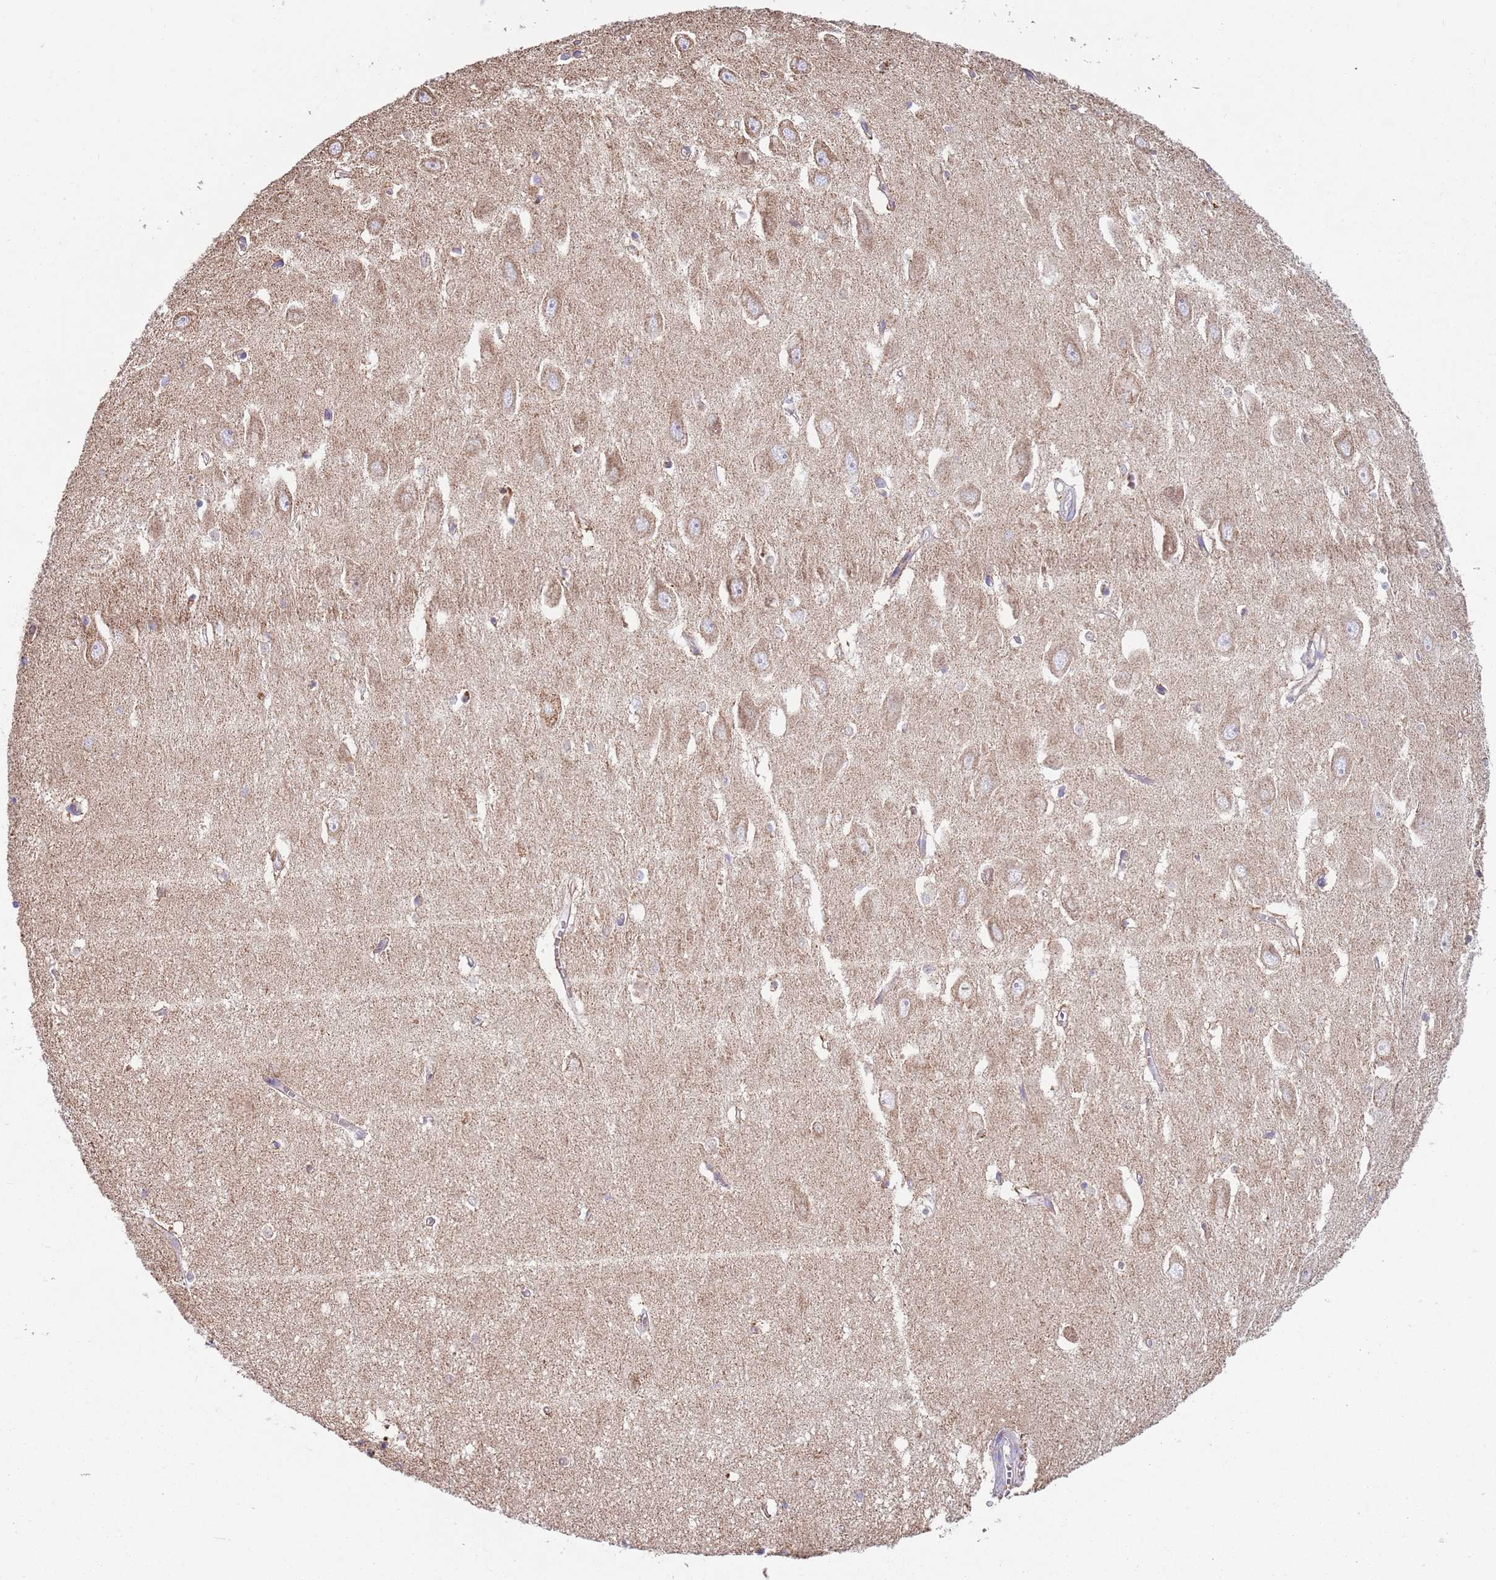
{"staining": {"intensity": "weak", "quantity": "<25%", "location": "cytoplasmic/membranous"}, "tissue": "hippocampus", "cell_type": "Glial cells", "image_type": "normal", "snomed": [{"axis": "morphology", "description": "Normal tissue, NOS"}, {"axis": "topography", "description": "Hippocampus"}], "caption": "This micrograph is of unremarkable hippocampus stained with immunohistochemistry (IHC) to label a protein in brown with the nuclei are counter-stained blue. There is no expression in glial cells. (Stains: DAB immunohistochemistry (IHC) with hematoxylin counter stain, Microscopy: brightfield microscopy at high magnification).", "gene": "TTLL1", "patient": {"sex": "female", "age": 64}}